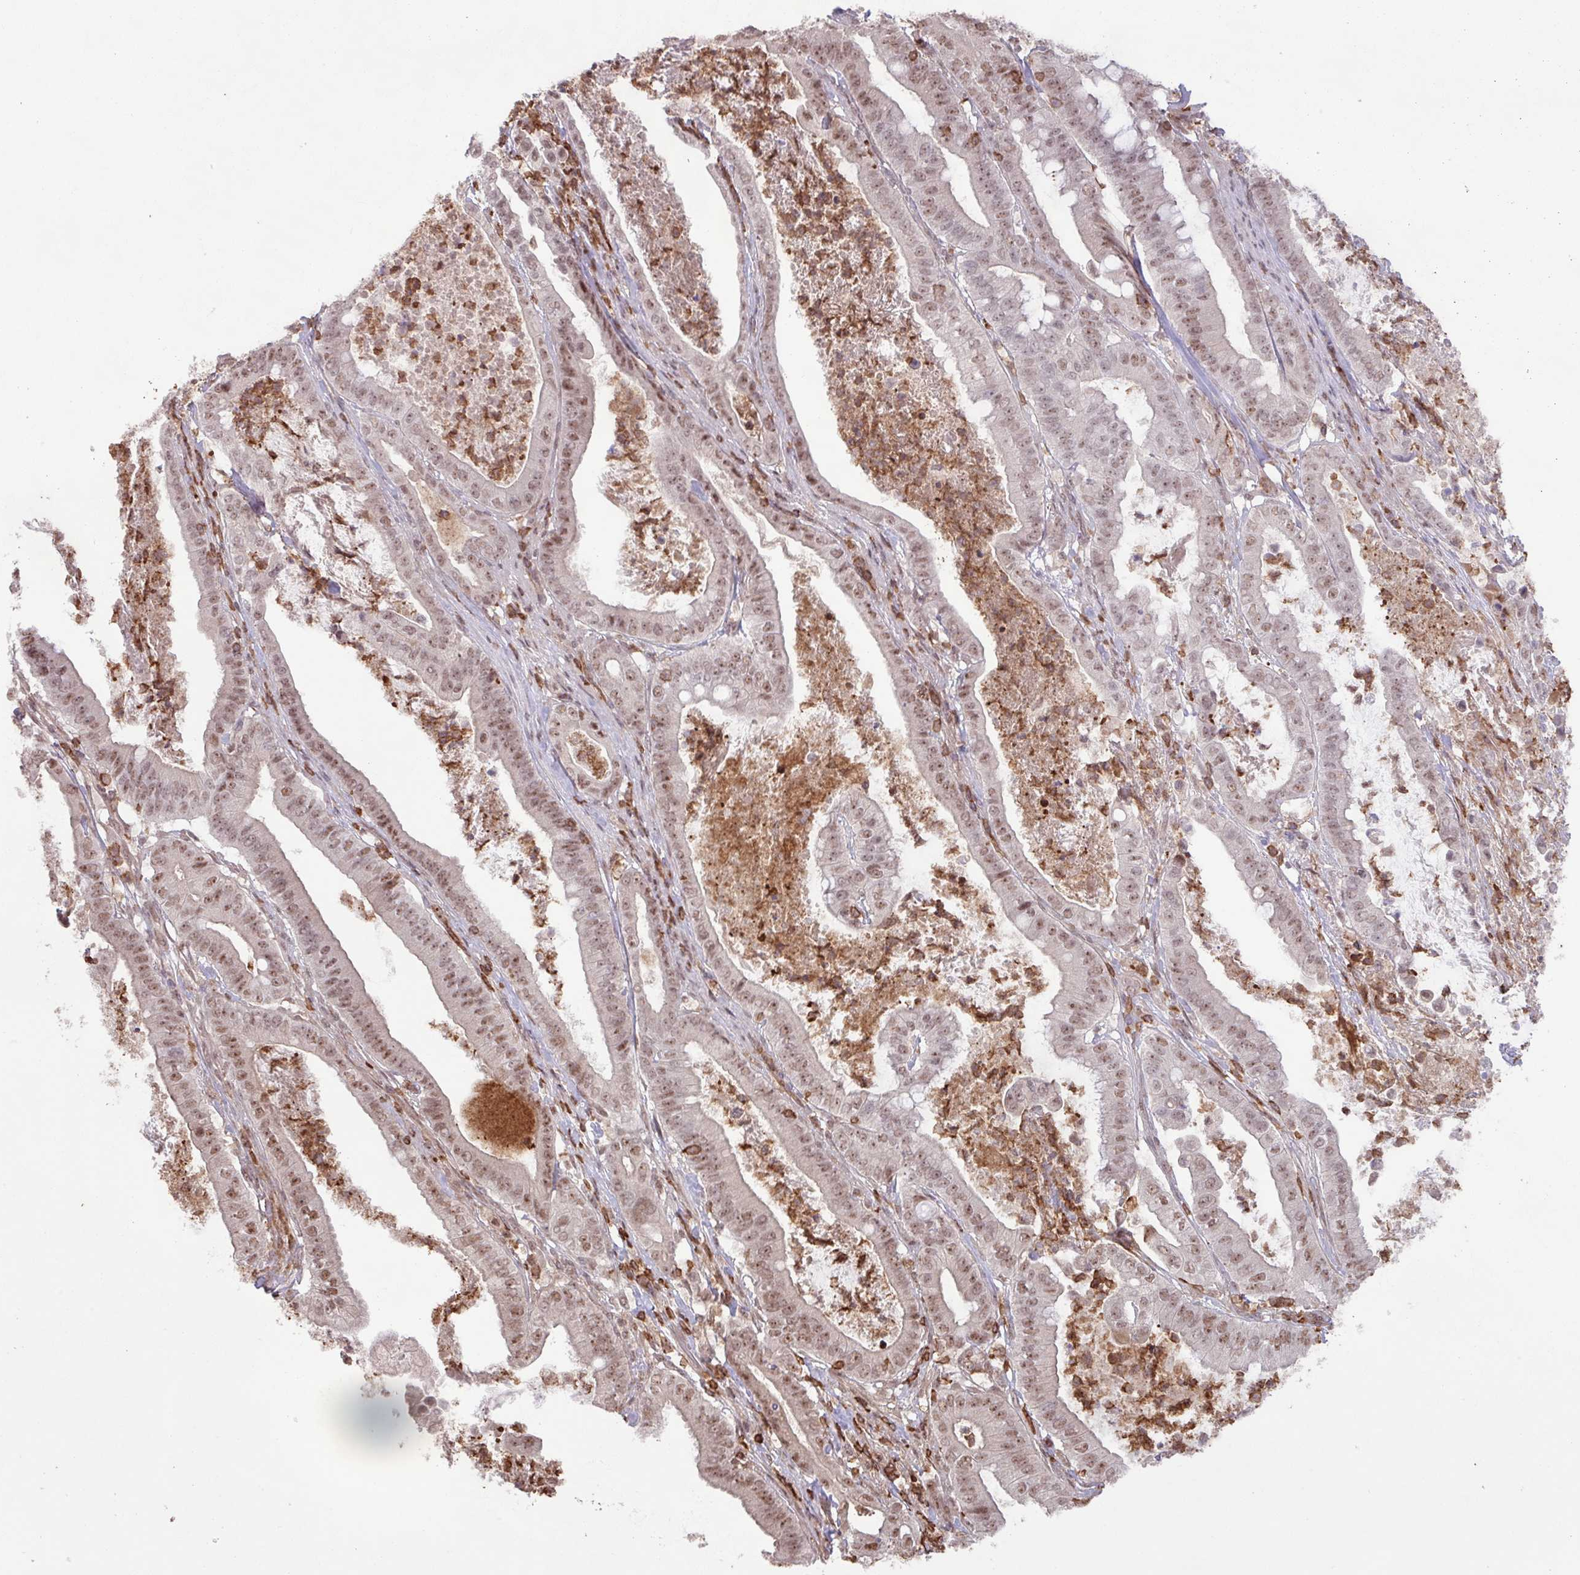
{"staining": {"intensity": "weak", "quantity": ">75%", "location": "nuclear"}, "tissue": "pancreatic cancer", "cell_type": "Tumor cells", "image_type": "cancer", "snomed": [{"axis": "morphology", "description": "Adenocarcinoma, NOS"}, {"axis": "topography", "description": "Pancreas"}], "caption": "Weak nuclear positivity for a protein is appreciated in approximately >75% of tumor cells of pancreatic adenocarcinoma using immunohistochemistry (IHC).", "gene": "GON7", "patient": {"sex": "male", "age": 71}}